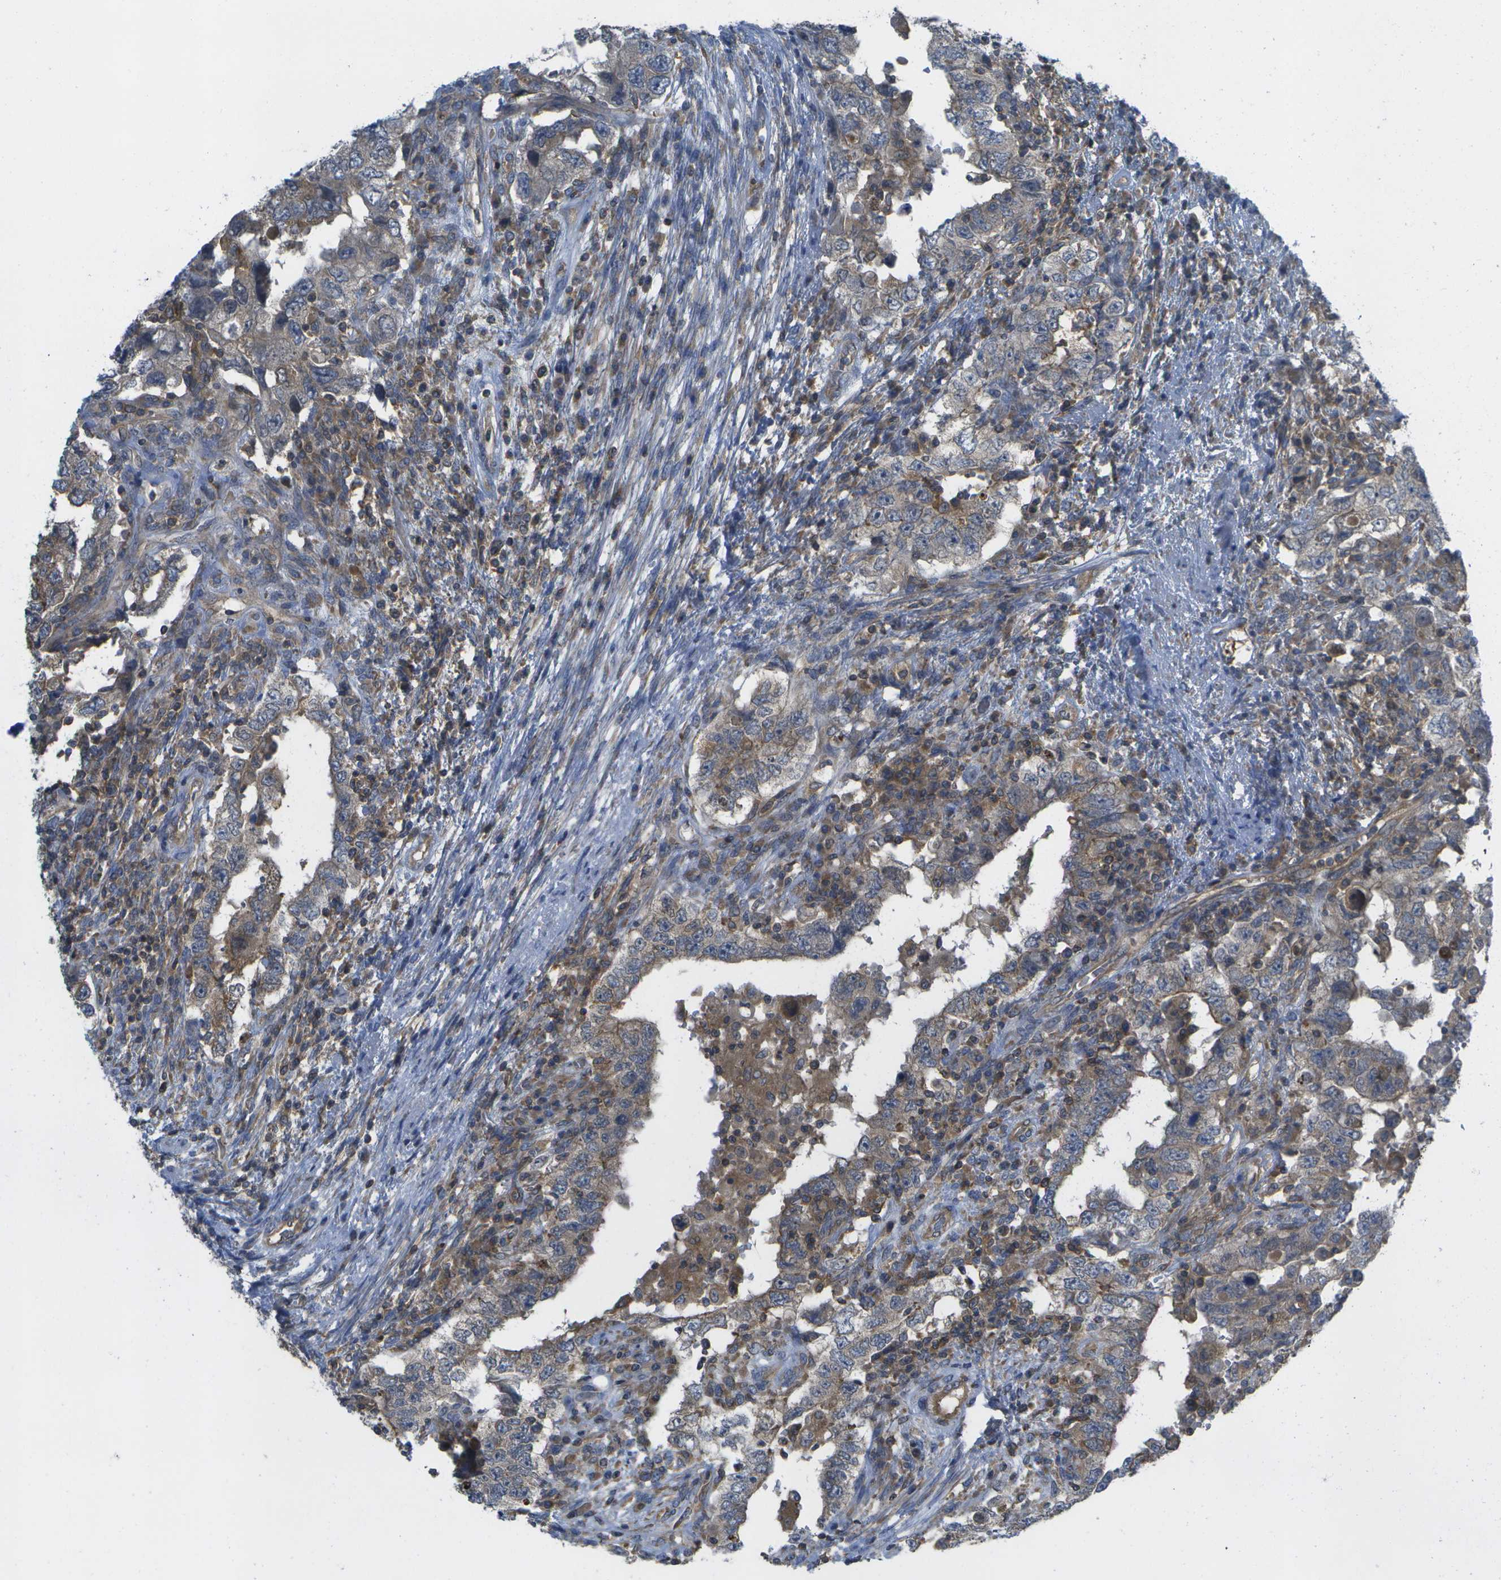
{"staining": {"intensity": "weak", "quantity": ">75%", "location": "cytoplasmic/membranous"}, "tissue": "testis cancer", "cell_type": "Tumor cells", "image_type": "cancer", "snomed": [{"axis": "morphology", "description": "Carcinoma, Embryonal, NOS"}, {"axis": "topography", "description": "Testis"}], "caption": "There is low levels of weak cytoplasmic/membranous positivity in tumor cells of testis cancer, as demonstrated by immunohistochemical staining (brown color).", "gene": "DPM3", "patient": {"sex": "male", "age": 26}}